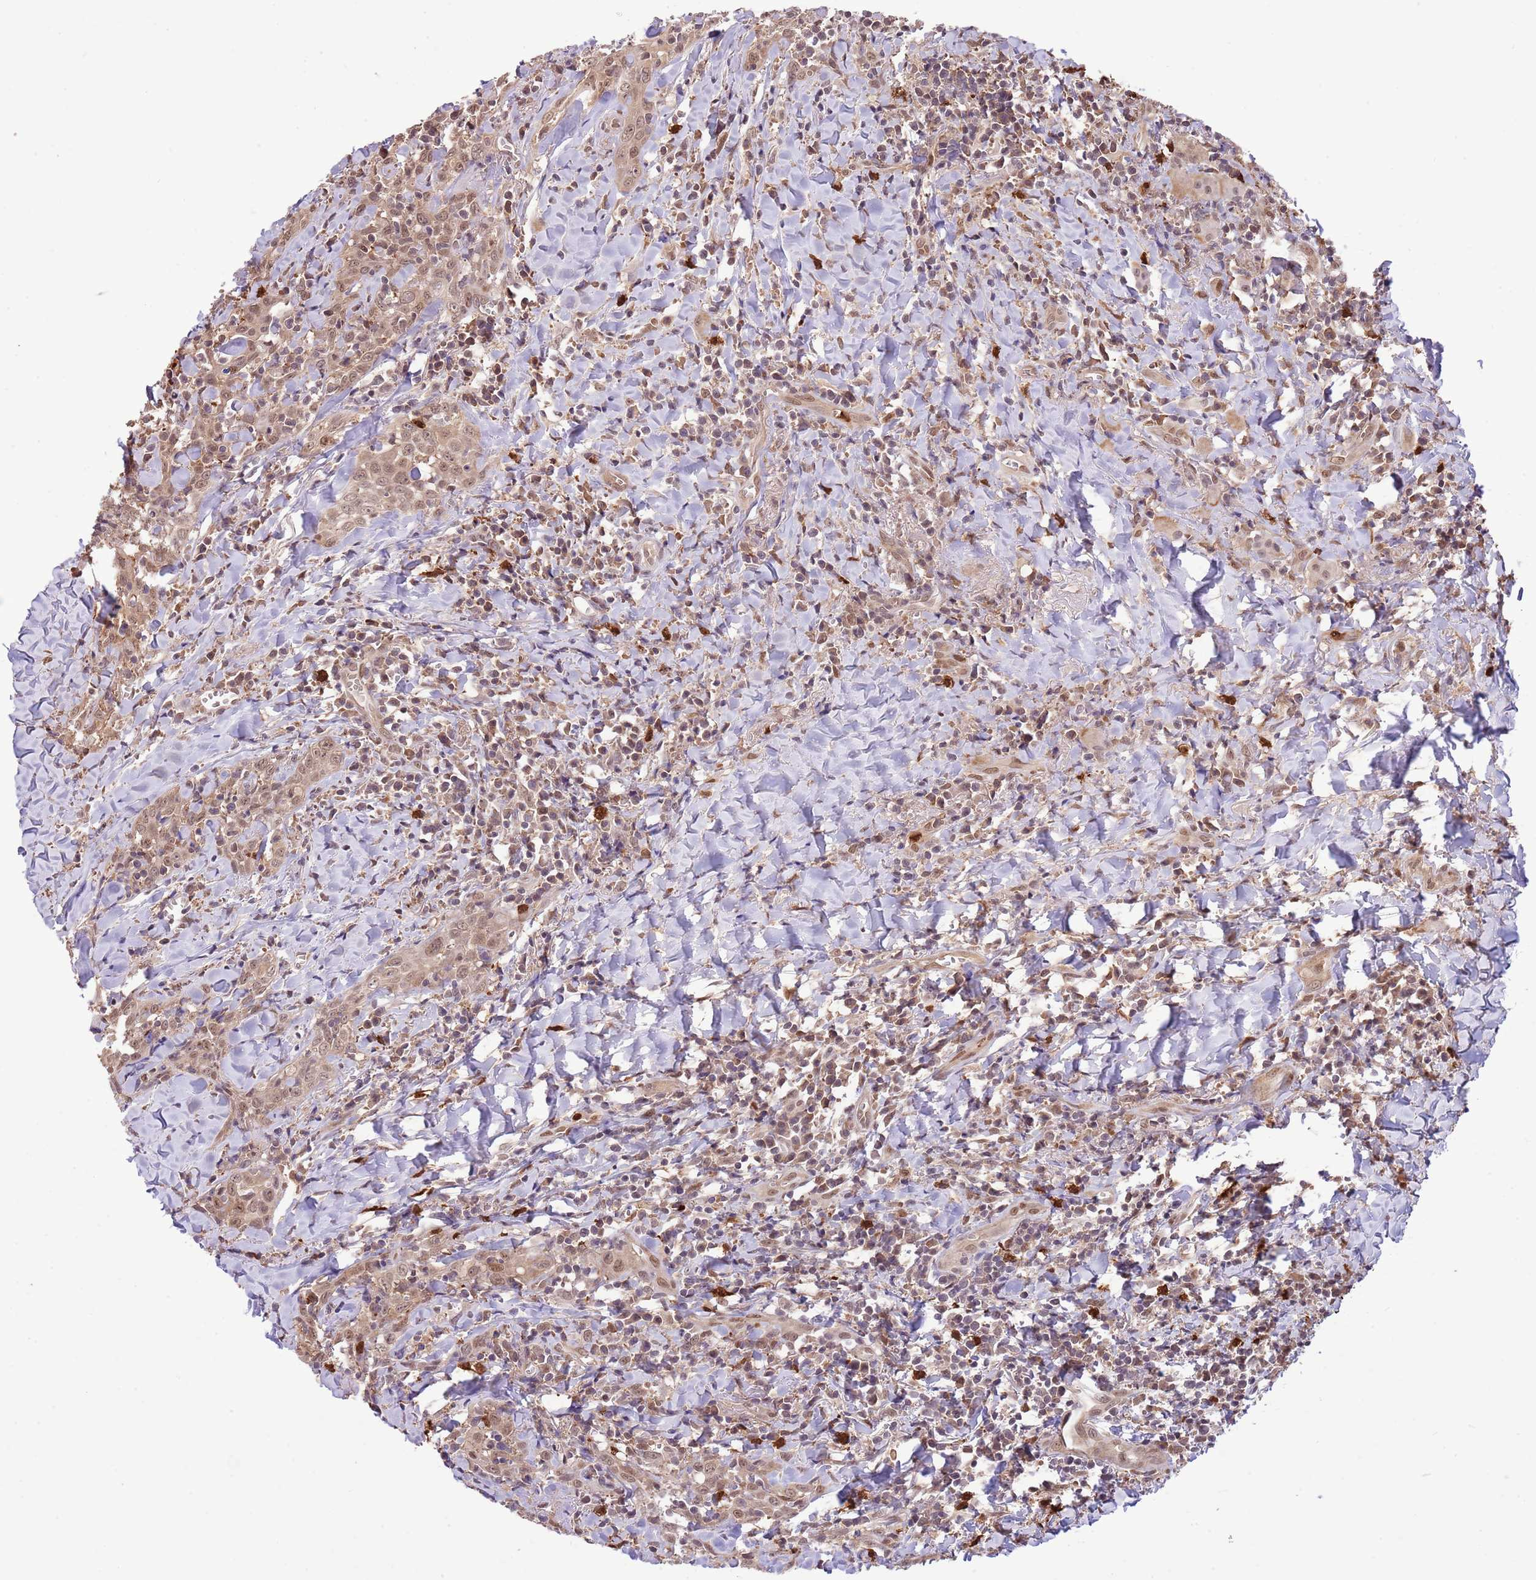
{"staining": {"intensity": "weak", "quantity": ">75%", "location": "cytoplasmic/membranous,nuclear"}, "tissue": "head and neck cancer", "cell_type": "Tumor cells", "image_type": "cancer", "snomed": [{"axis": "morphology", "description": "Squamous cell carcinoma, NOS"}, {"axis": "topography", "description": "Head-Neck"}], "caption": "IHC of human head and neck cancer (squamous cell carcinoma) shows low levels of weak cytoplasmic/membranous and nuclear staining in about >75% of tumor cells.", "gene": "AMIGO1", "patient": {"sex": "female", "age": 70}}